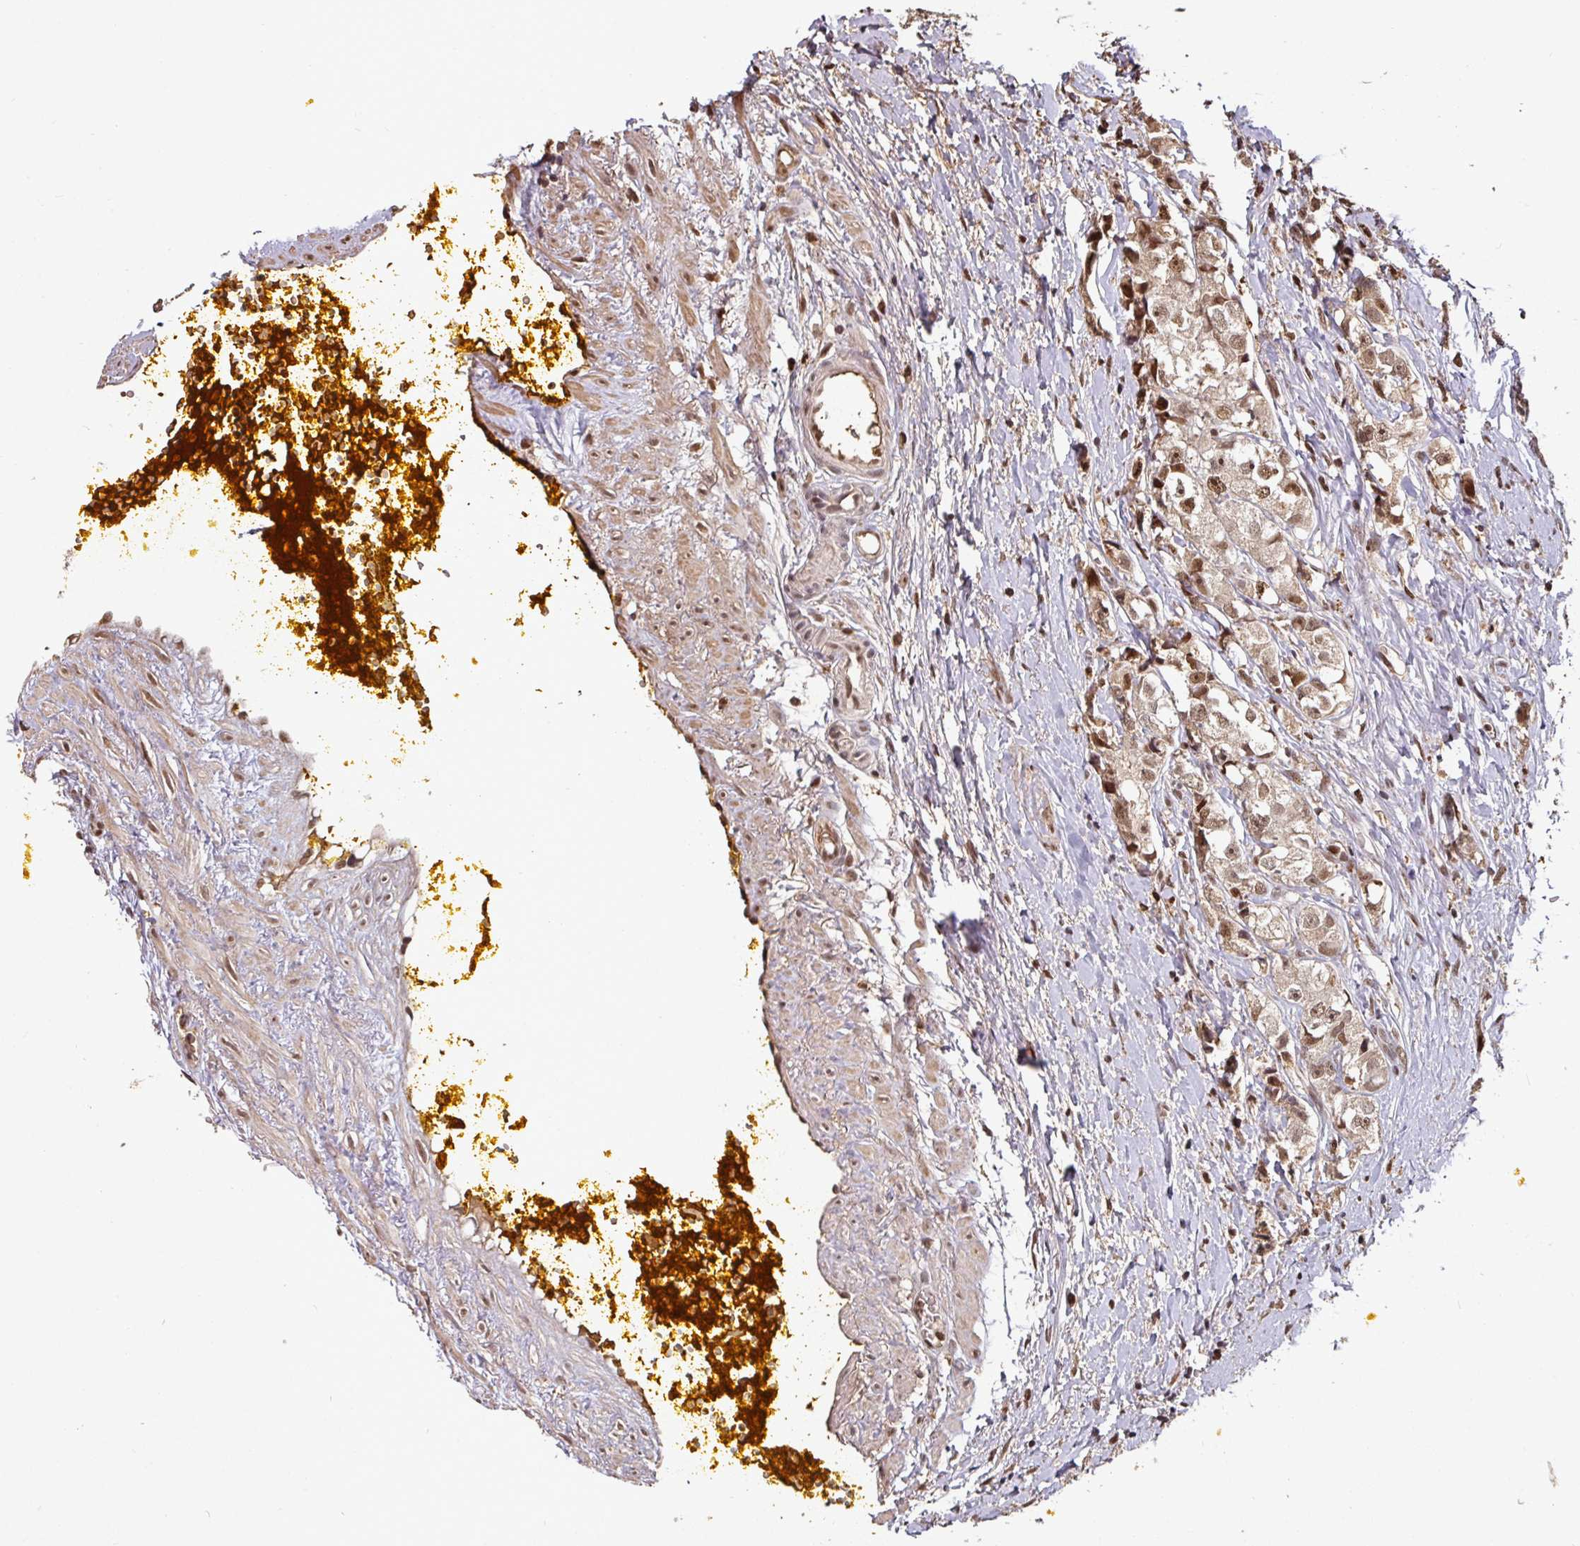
{"staining": {"intensity": "moderate", "quantity": ">75%", "location": "cytoplasmic/membranous,nuclear"}, "tissue": "prostate cancer", "cell_type": "Tumor cells", "image_type": "cancer", "snomed": [{"axis": "morphology", "description": "Adenocarcinoma, High grade"}, {"axis": "topography", "description": "Prostate"}], "caption": "Prostate cancer (adenocarcinoma (high-grade)) stained for a protein (brown) exhibits moderate cytoplasmic/membranous and nuclear positive expression in approximately >75% of tumor cells.", "gene": "POLD1", "patient": {"sex": "male", "age": 74}}